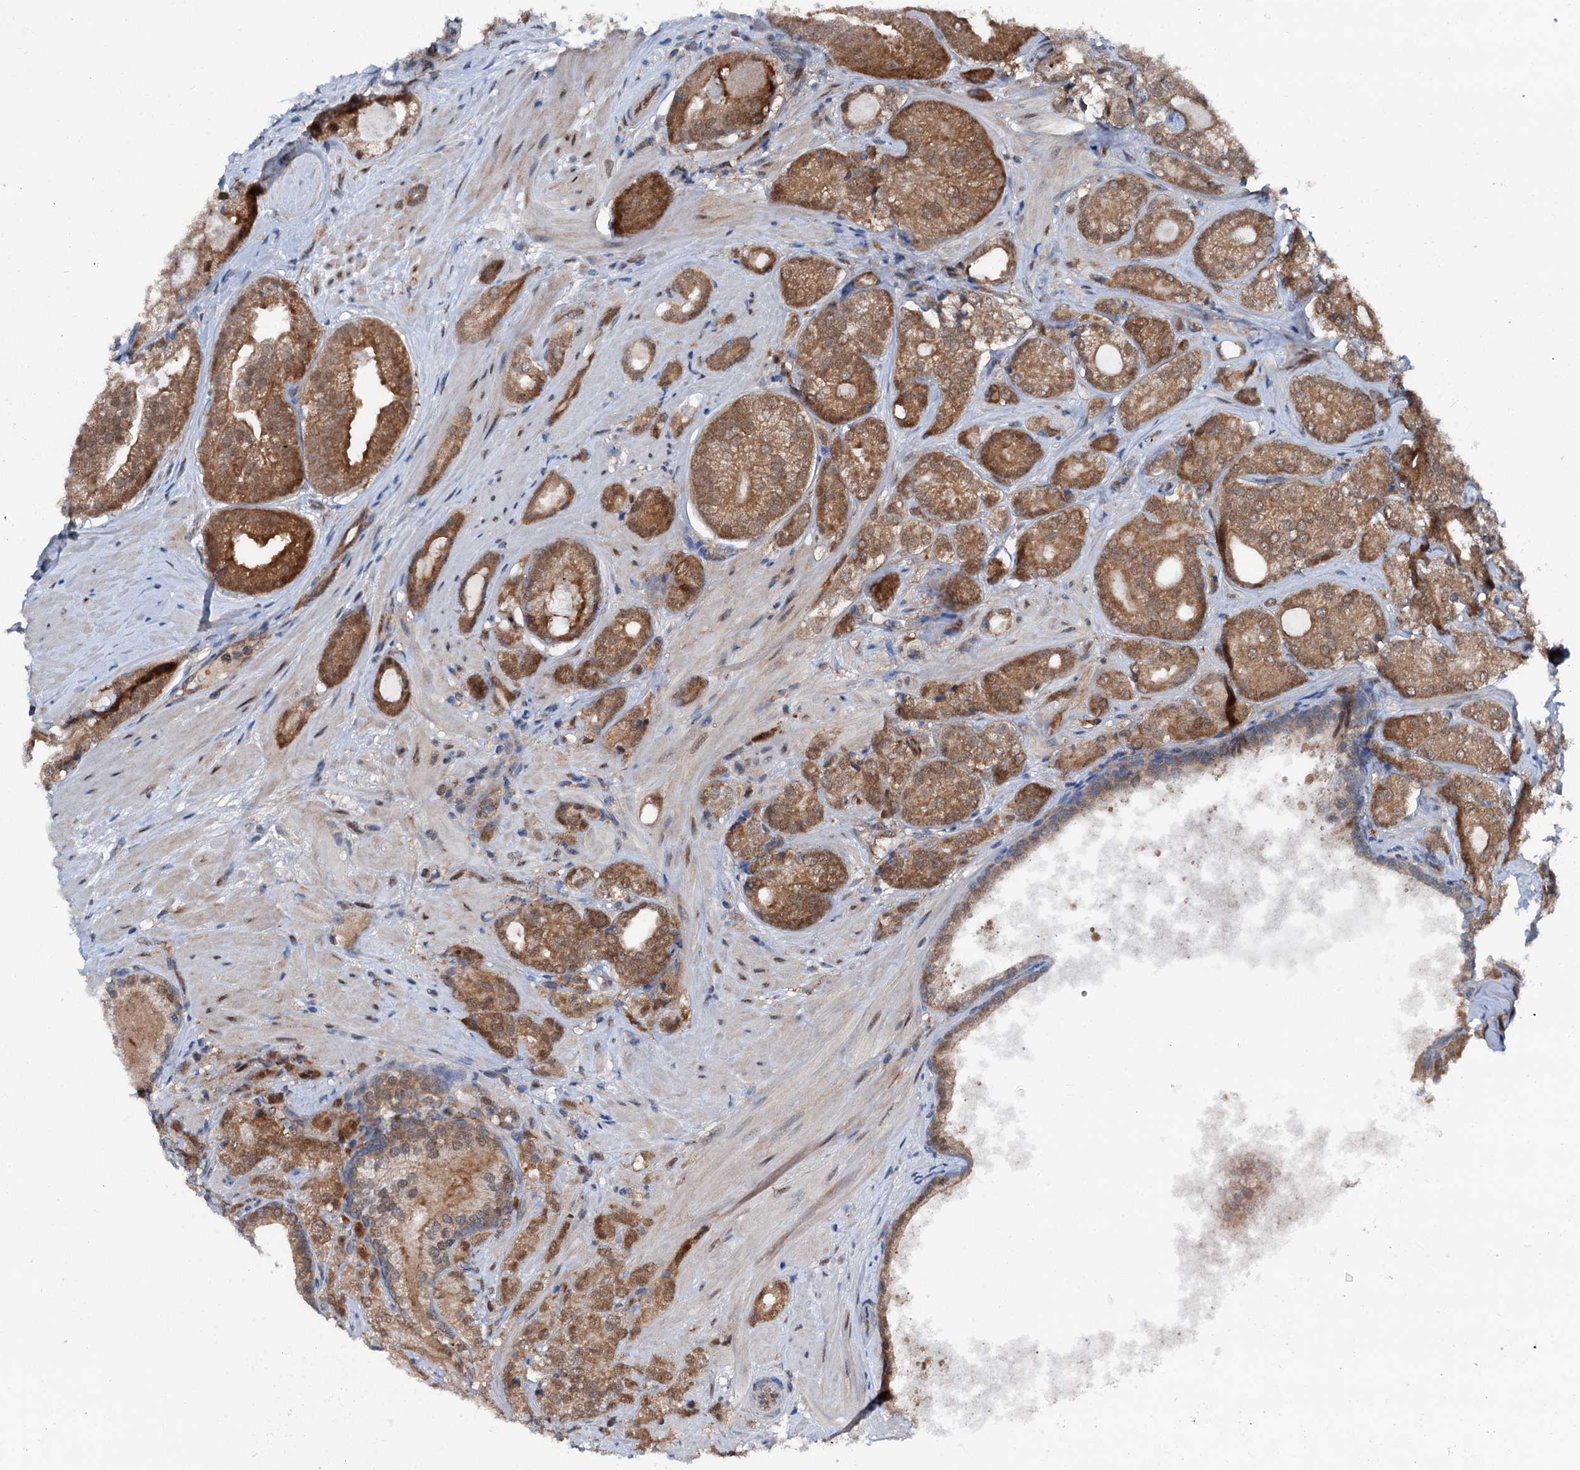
{"staining": {"intensity": "moderate", "quantity": ">75%", "location": "cytoplasmic/membranous,nuclear"}, "tissue": "prostate cancer", "cell_type": "Tumor cells", "image_type": "cancer", "snomed": [{"axis": "morphology", "description": "Adenocarcinoma, High grade"}, {"axis": "topography", "description": "Prostate"}], "caption": "Immunohistochemistry (IHC) staining of high-grade adenocarcinoma (prostate), which shows medium levels of moderate cytoplasmic/membranous and nuclear expression in approximately >75% of tumor cells indicating moderate cytoplasmic/membranous and nuclear protein staining. The staining was performed using DAB (3,3'-diaminobenzidine) (brown) for protein detection and nuclei were counterstained in hematoxylin (blue).", "gene": "PSMD13", "patient": {"sex": "male", "age": 60}}